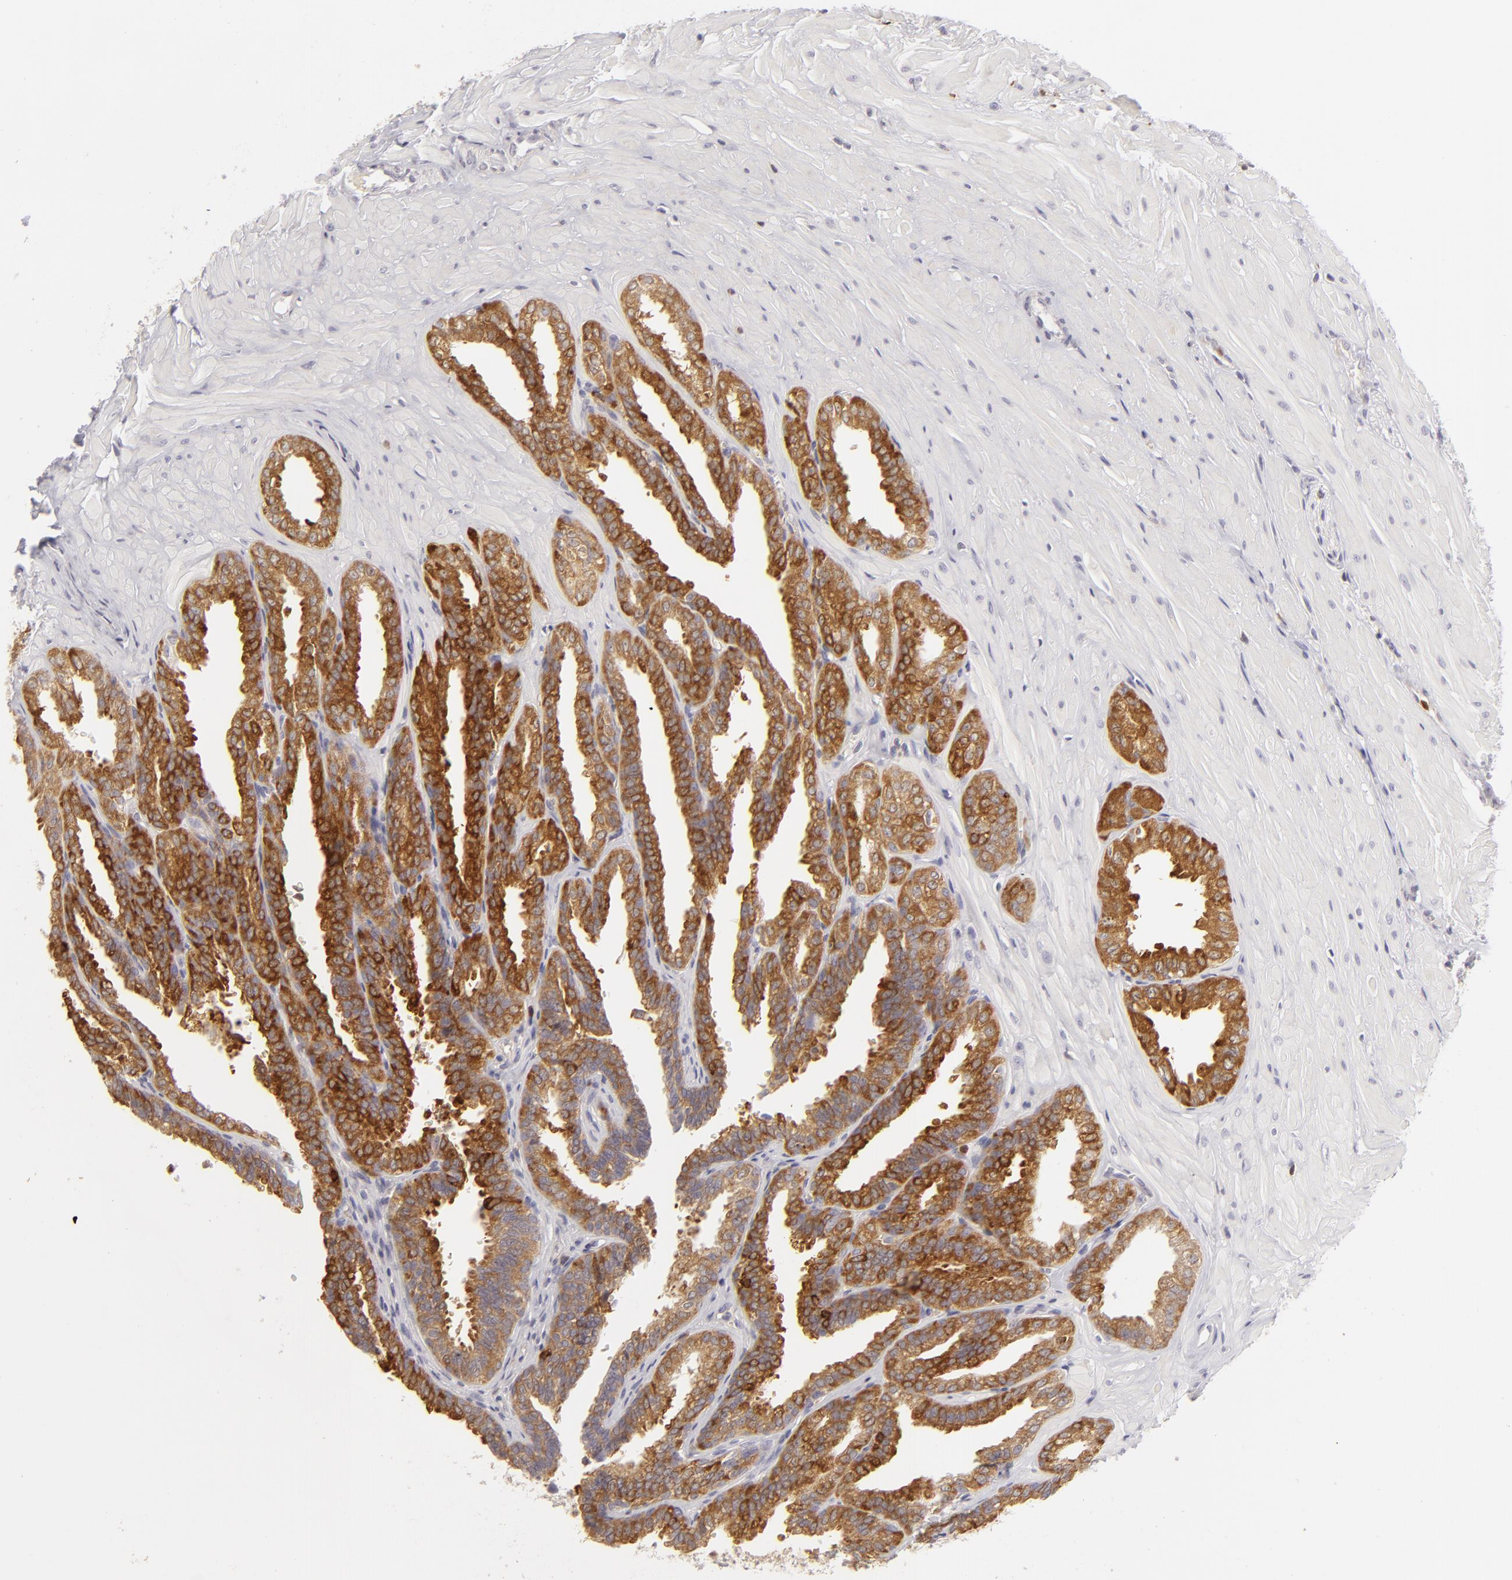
{"staining": {"intensity": "strong", "quantity": ">75%", "location": "cytoplasmic/membranous"}, "tissue": "seminal vesicle", "cell_type": "Glandular cells", "image_type": "normal", "snomed": [{"axis": "morphology", "description": "Normal tissue, NOS"}, {"axis": "topography", "description": "Seminal veicle"}], "caption": "IHC histopathology image of normal seminal vesicle stained for a protein (brown), which exhibits high levels of strong cytoplasmic/membranous staining in about >75% of glandular cells.", "gene": "APOBEC3G", "patient": {"sex": "male", "age": 26}}